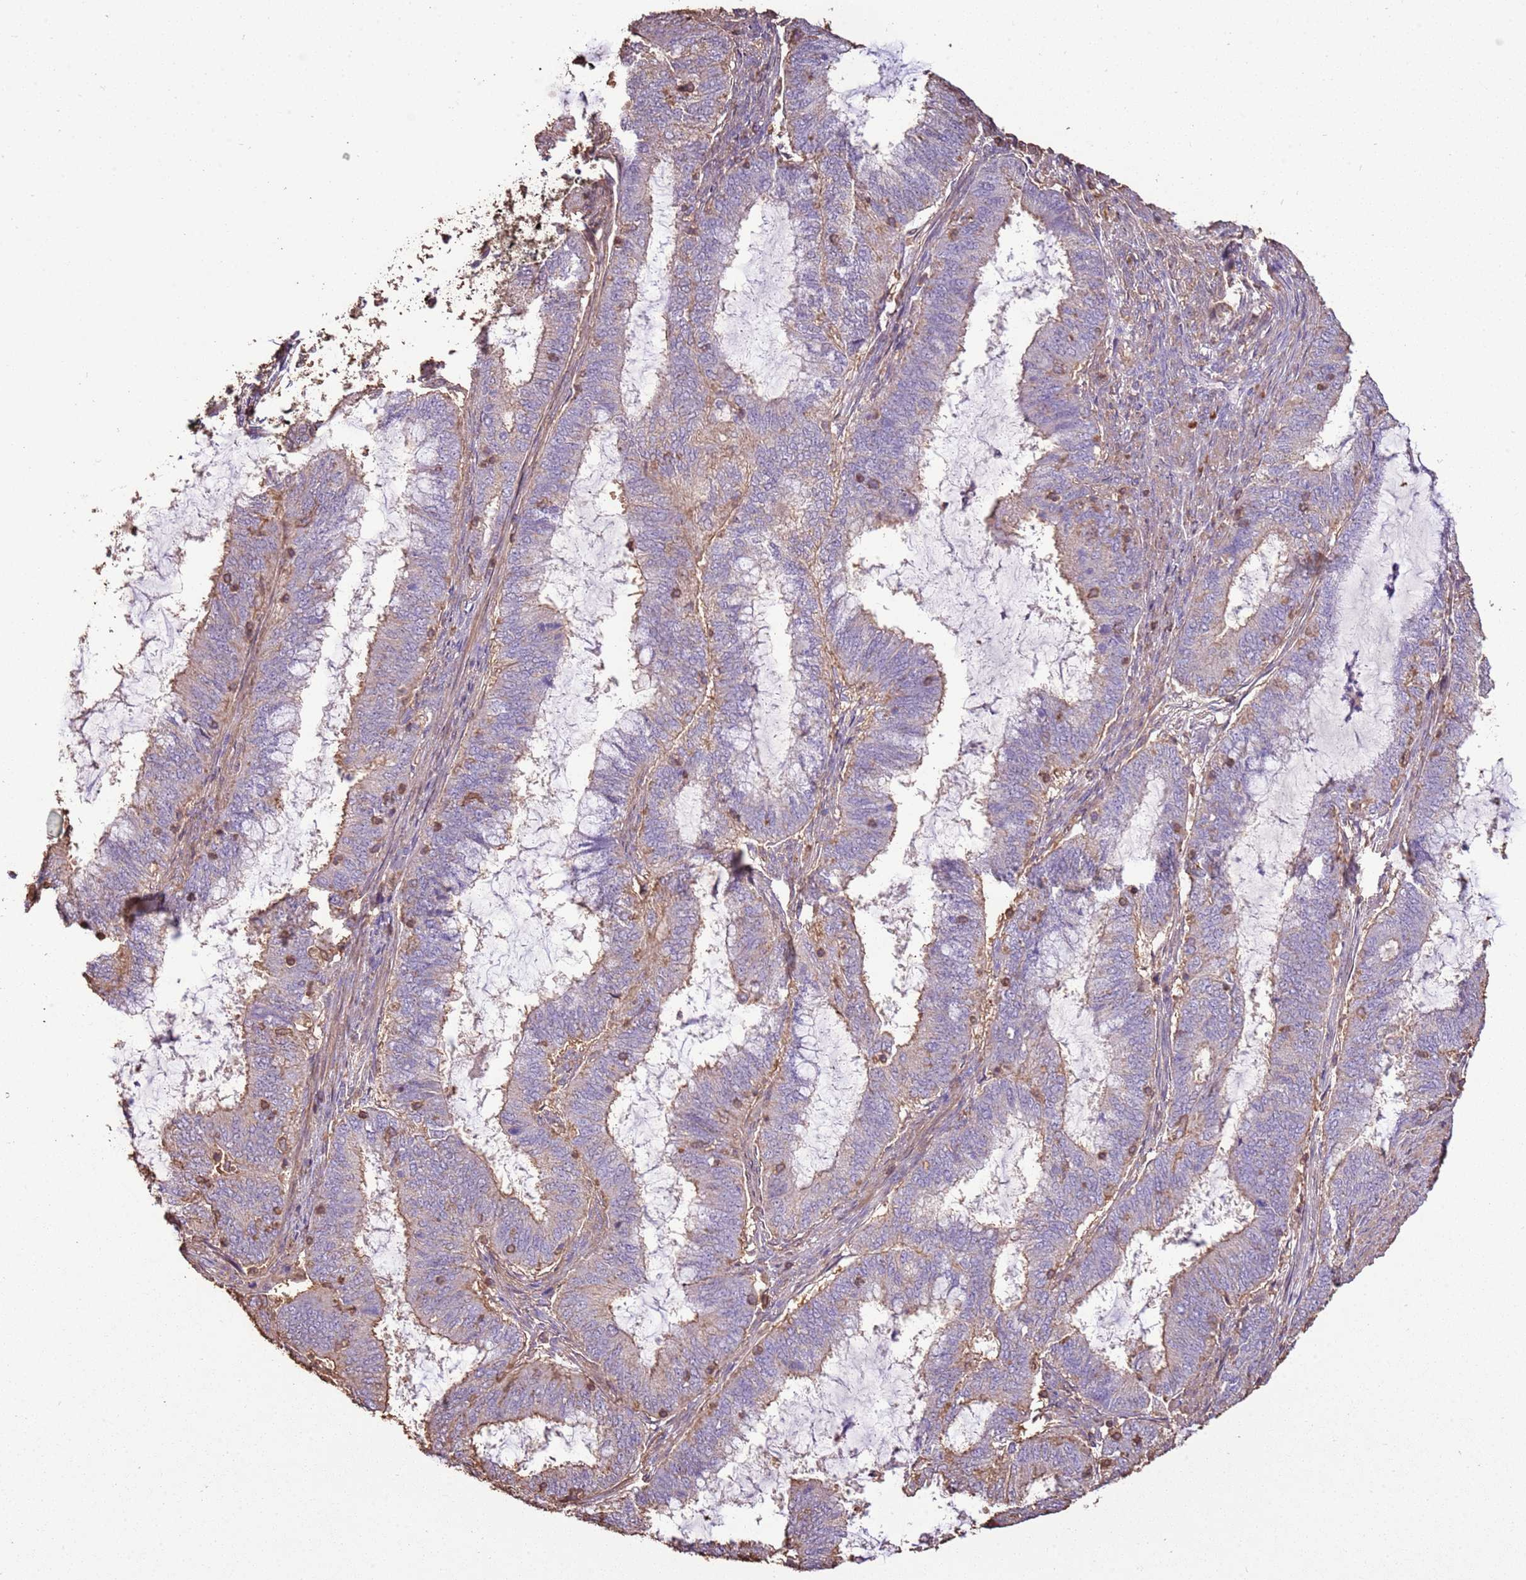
{"staining": {"intensity": "moderate", "quantity": "<25%", "location": "cytoplasmic/membranous"}, "tissue": "endometrial cancer", "cell_type": "Tumor cells", "image_type": "cancer", "snomed": [{"axis": "morphology", "description": "Adenocarcinoma, NOS"}, {"axis": "topography", "description": "Endometrium"}], "caption": "Protein expression by immunohistochemistry (IHC) reveals moderate cytoplasmic/membranous staining in about <25% of tumor cells in adenocarcinoma (endometrial).", "gene": "ARL10", "patient": {"sex": "female", "age": 51}}